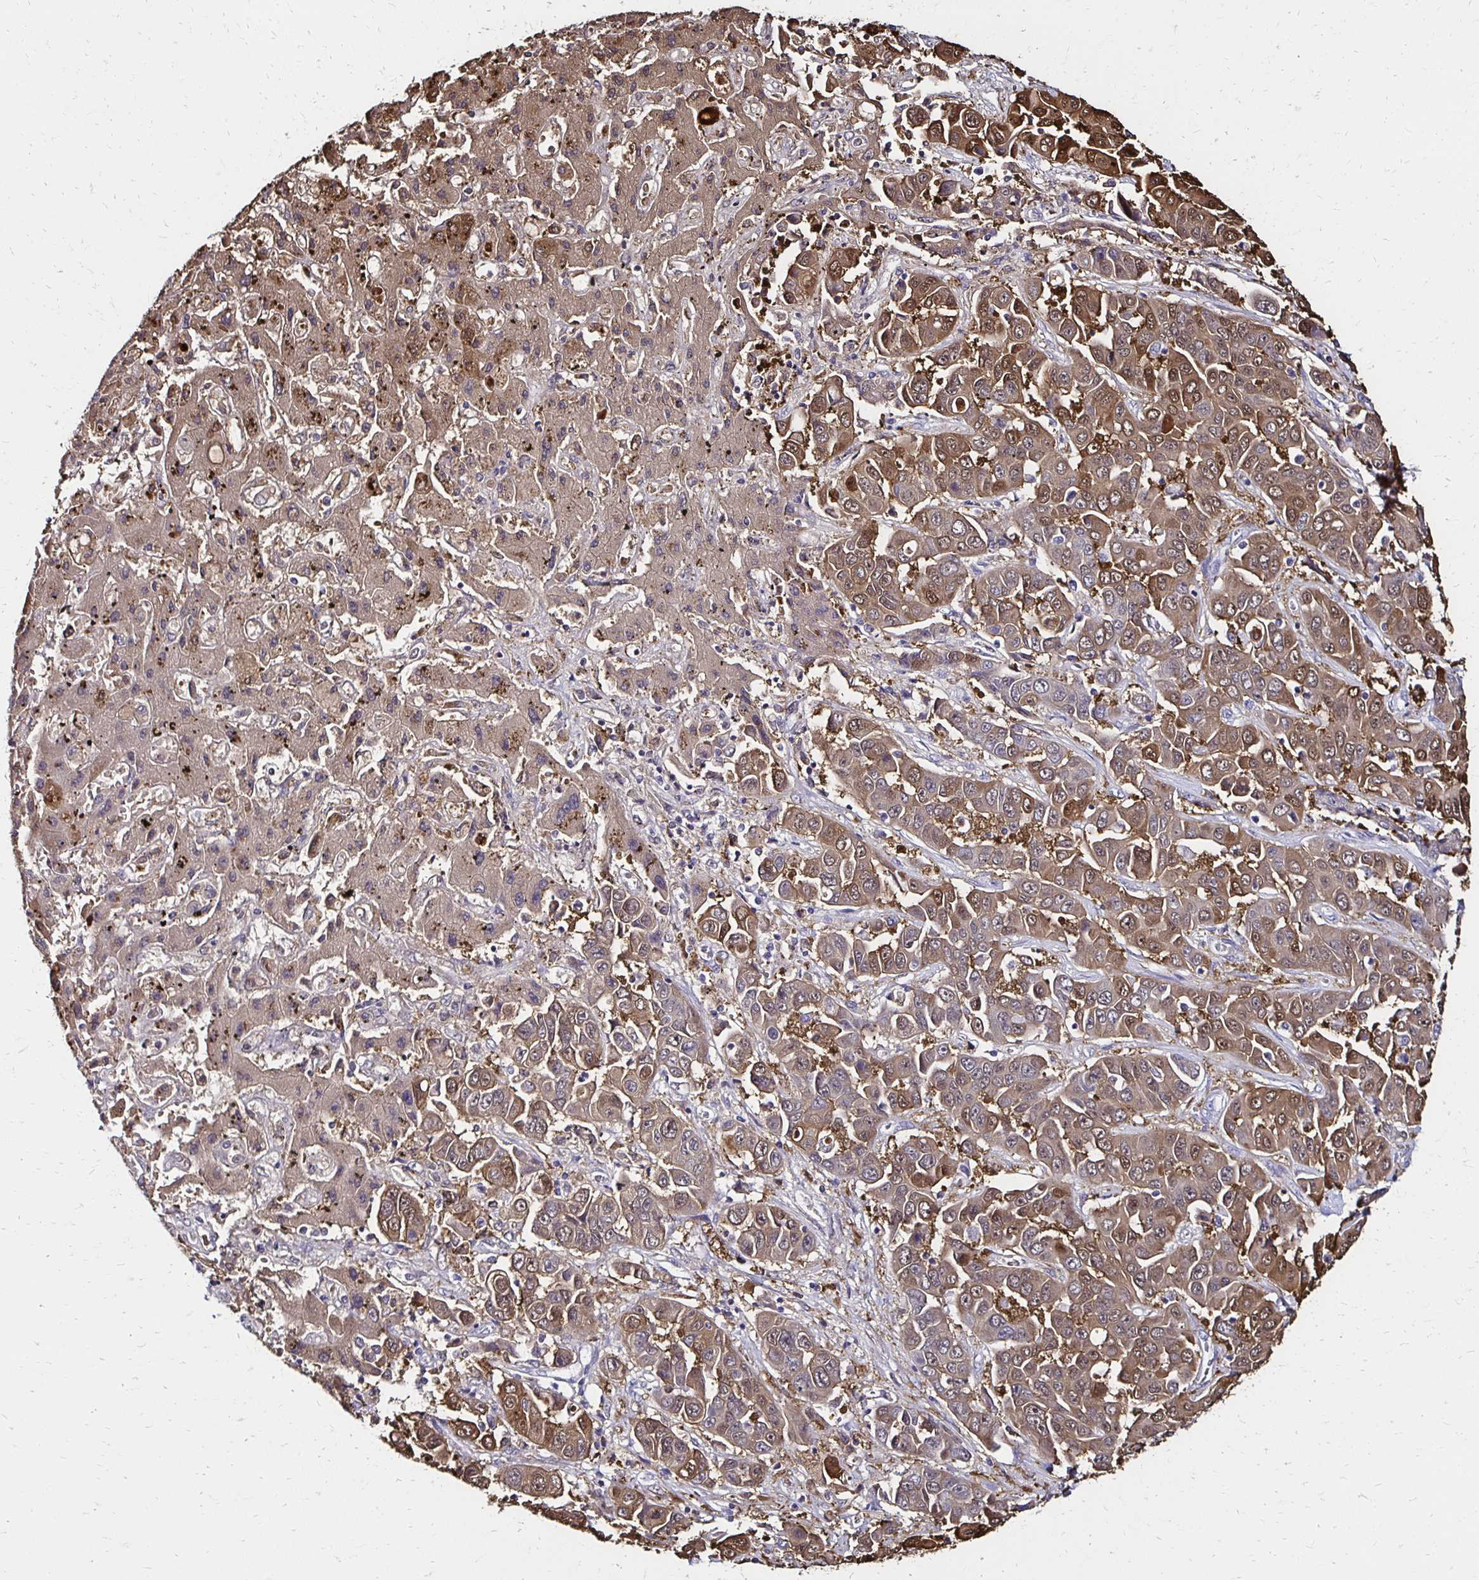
{"staining": {"intensity": "weak", "quantity": ">75%", "location": "cytoplasmic/membranous,nuclear"}, "tissue": "liver cancer", "cell_type": "Tumor cells", "image_type": "cancer", "snomed": [{"axis": "morphology", "description": "Cholangiocarcinoma"}, {"axis": "topography", "description": "Liver"}], "caption": "Cholangiocarcinoma (liver) stained with a brown dye shows weak cytoplasmic/membranous and nuclear positive positivity in approximately >75% of tumor cells.", "gene": "TXN", "patient": {"sex": "female", "age": 52}}